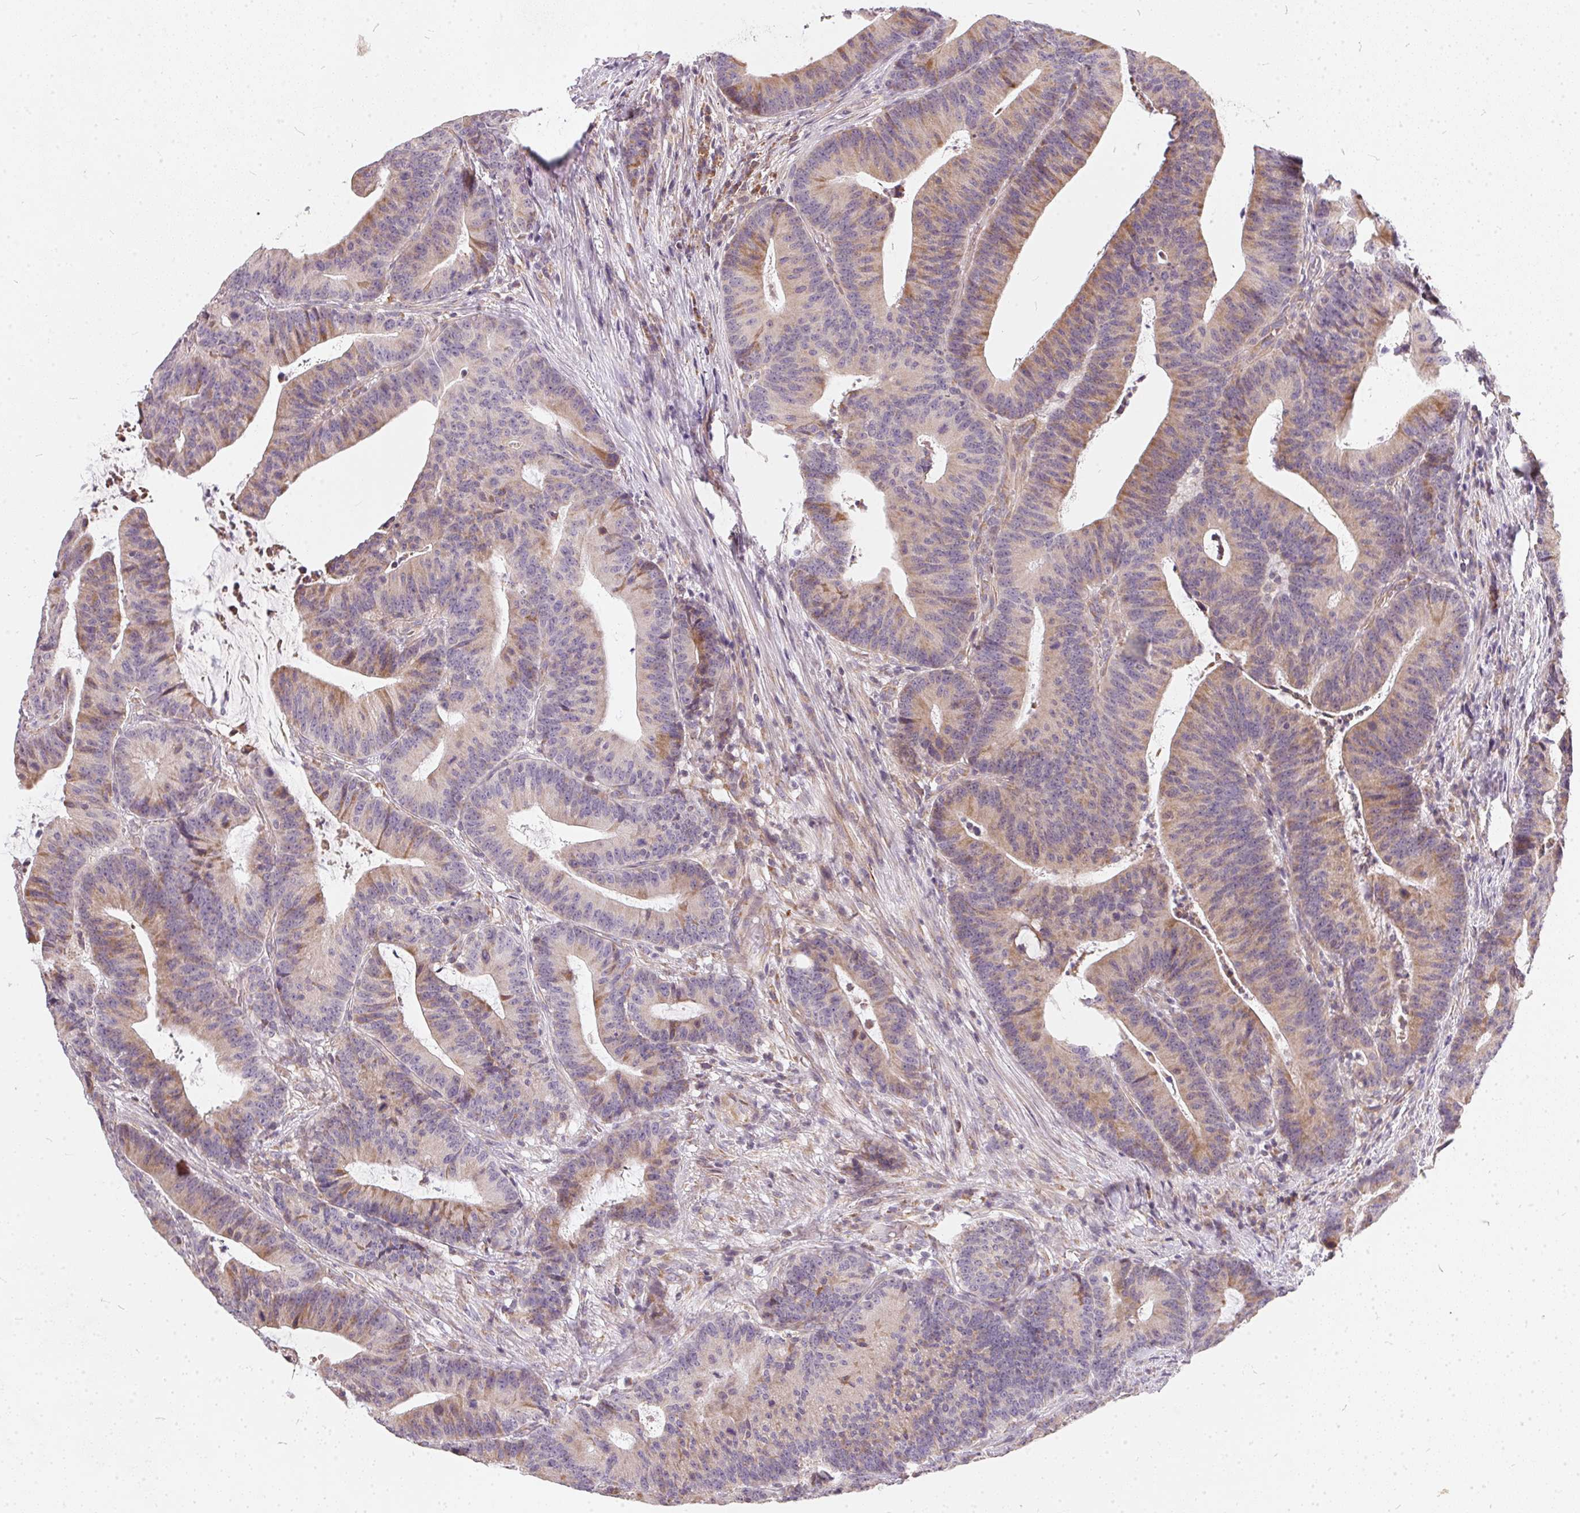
{"staining": {"intensity": "weak", "quantity": ">75%", "location": "cytoplasmic/membranous"}, "tissue": "colorectal cancer", "cell_type": "Tumor cells", "image_type": "cancer", "snomed": [{"axis": "morphology", "description": "Adenocarcinoma, NOS"}, {"axis": "topography", "description": "Colon"}], "caption": "A brown stain highlights weak cytoplasmic/membranous staining of a protein in human colorectal cancer (adenocarcinoma) tumor cells. (Brightfield microscopy of DAB IHC at high magnification).", "gene": "VWA5B2", "patient": {"sex": "female", "age": 78}}